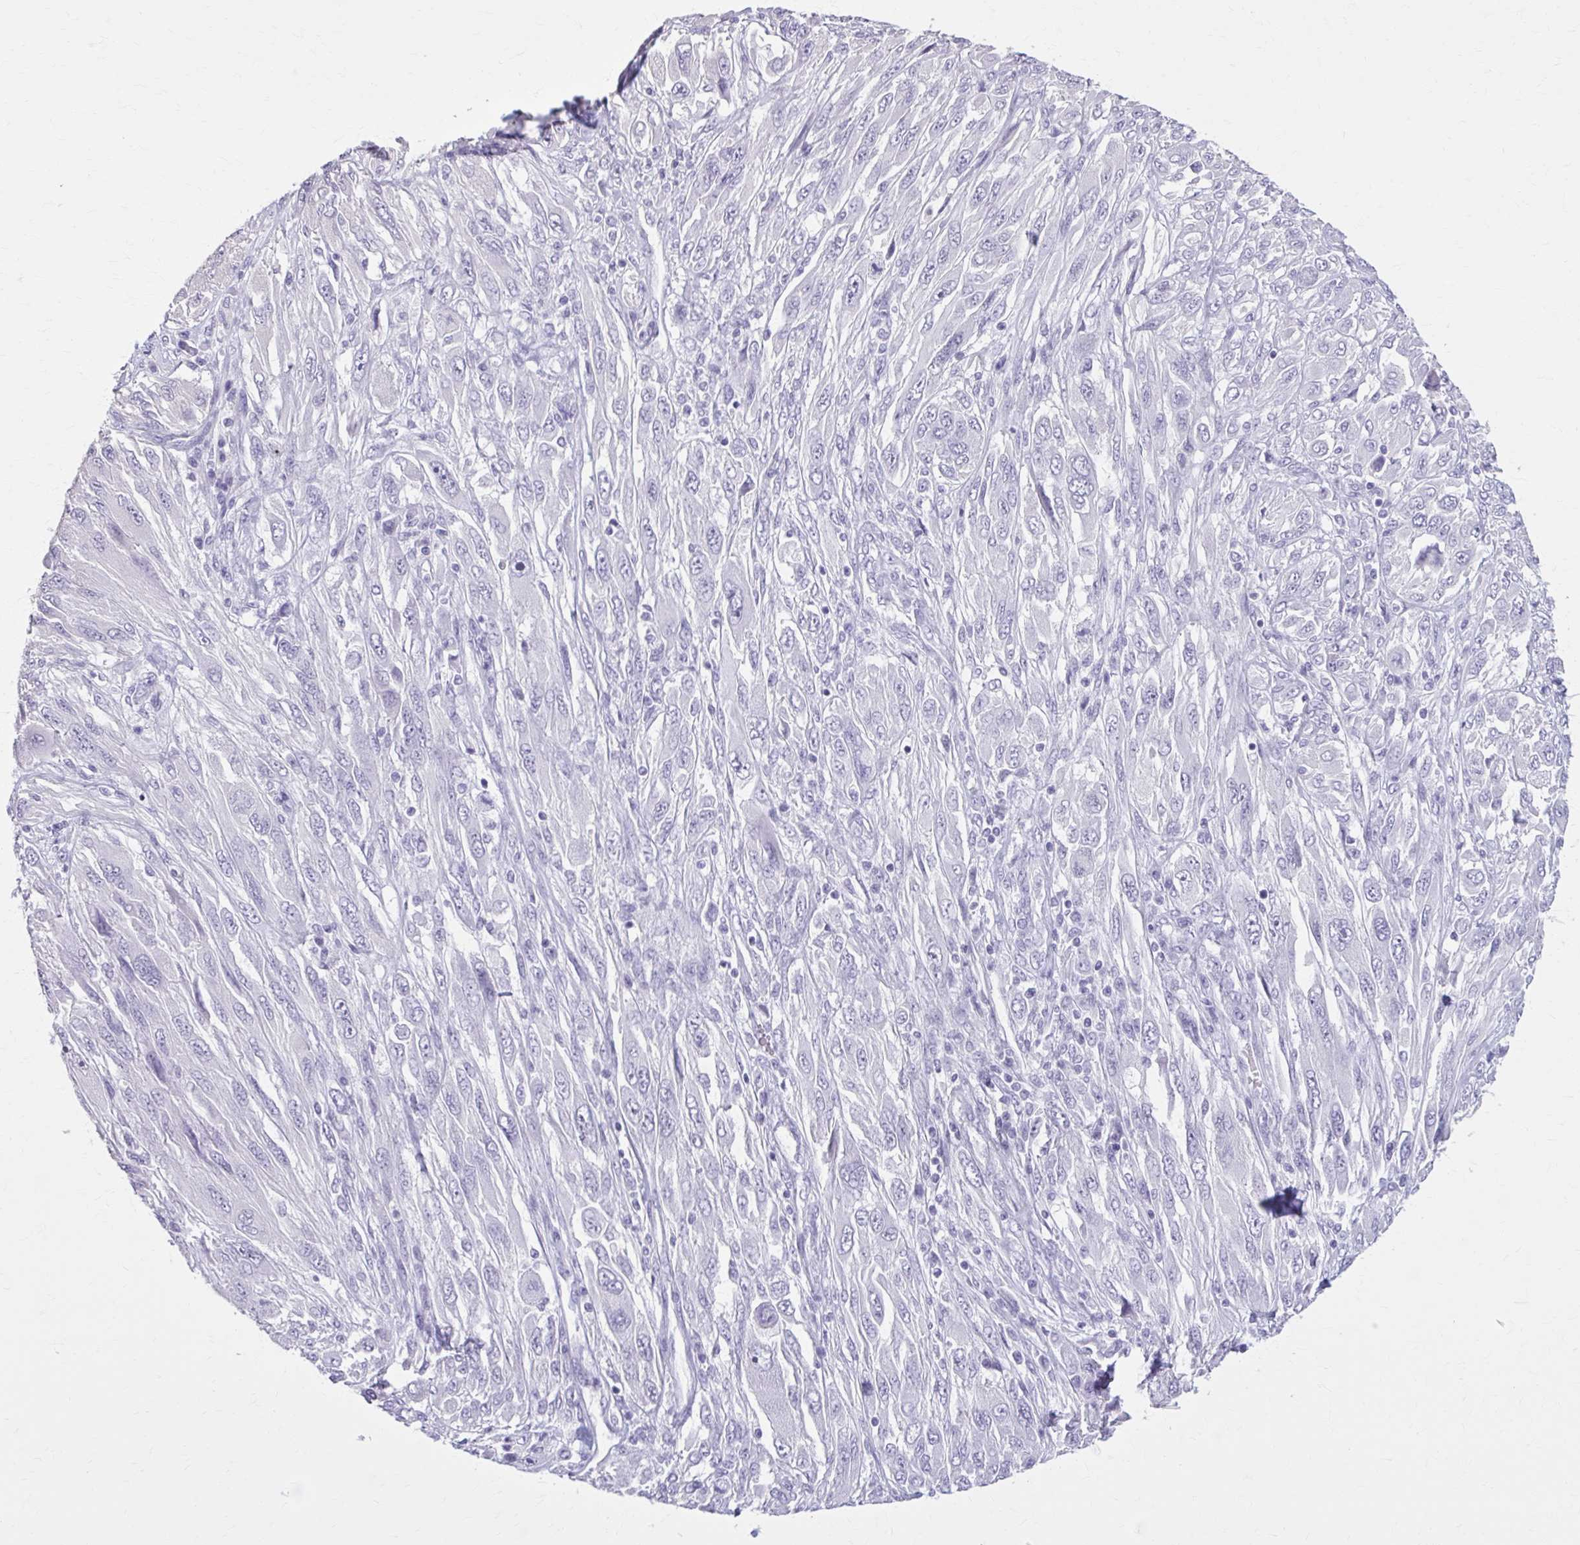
{"staining": {"intensity": "negative", "quantity": "none", "location": "none"}, "tissue": "melanoma", "cell_type": "Tumor cells", "image_type": "cancer", "snomed": [{"axis": "morphology", "description": "Malignant melanoma, NOS"}, {"axis": "topography", "description": "Skin"}], "caption": "An image of human malignant melanoma is negative for staining in tumor cells.", "gene": "OR4B1", "patient": {"sex": "female", "age": 91}}